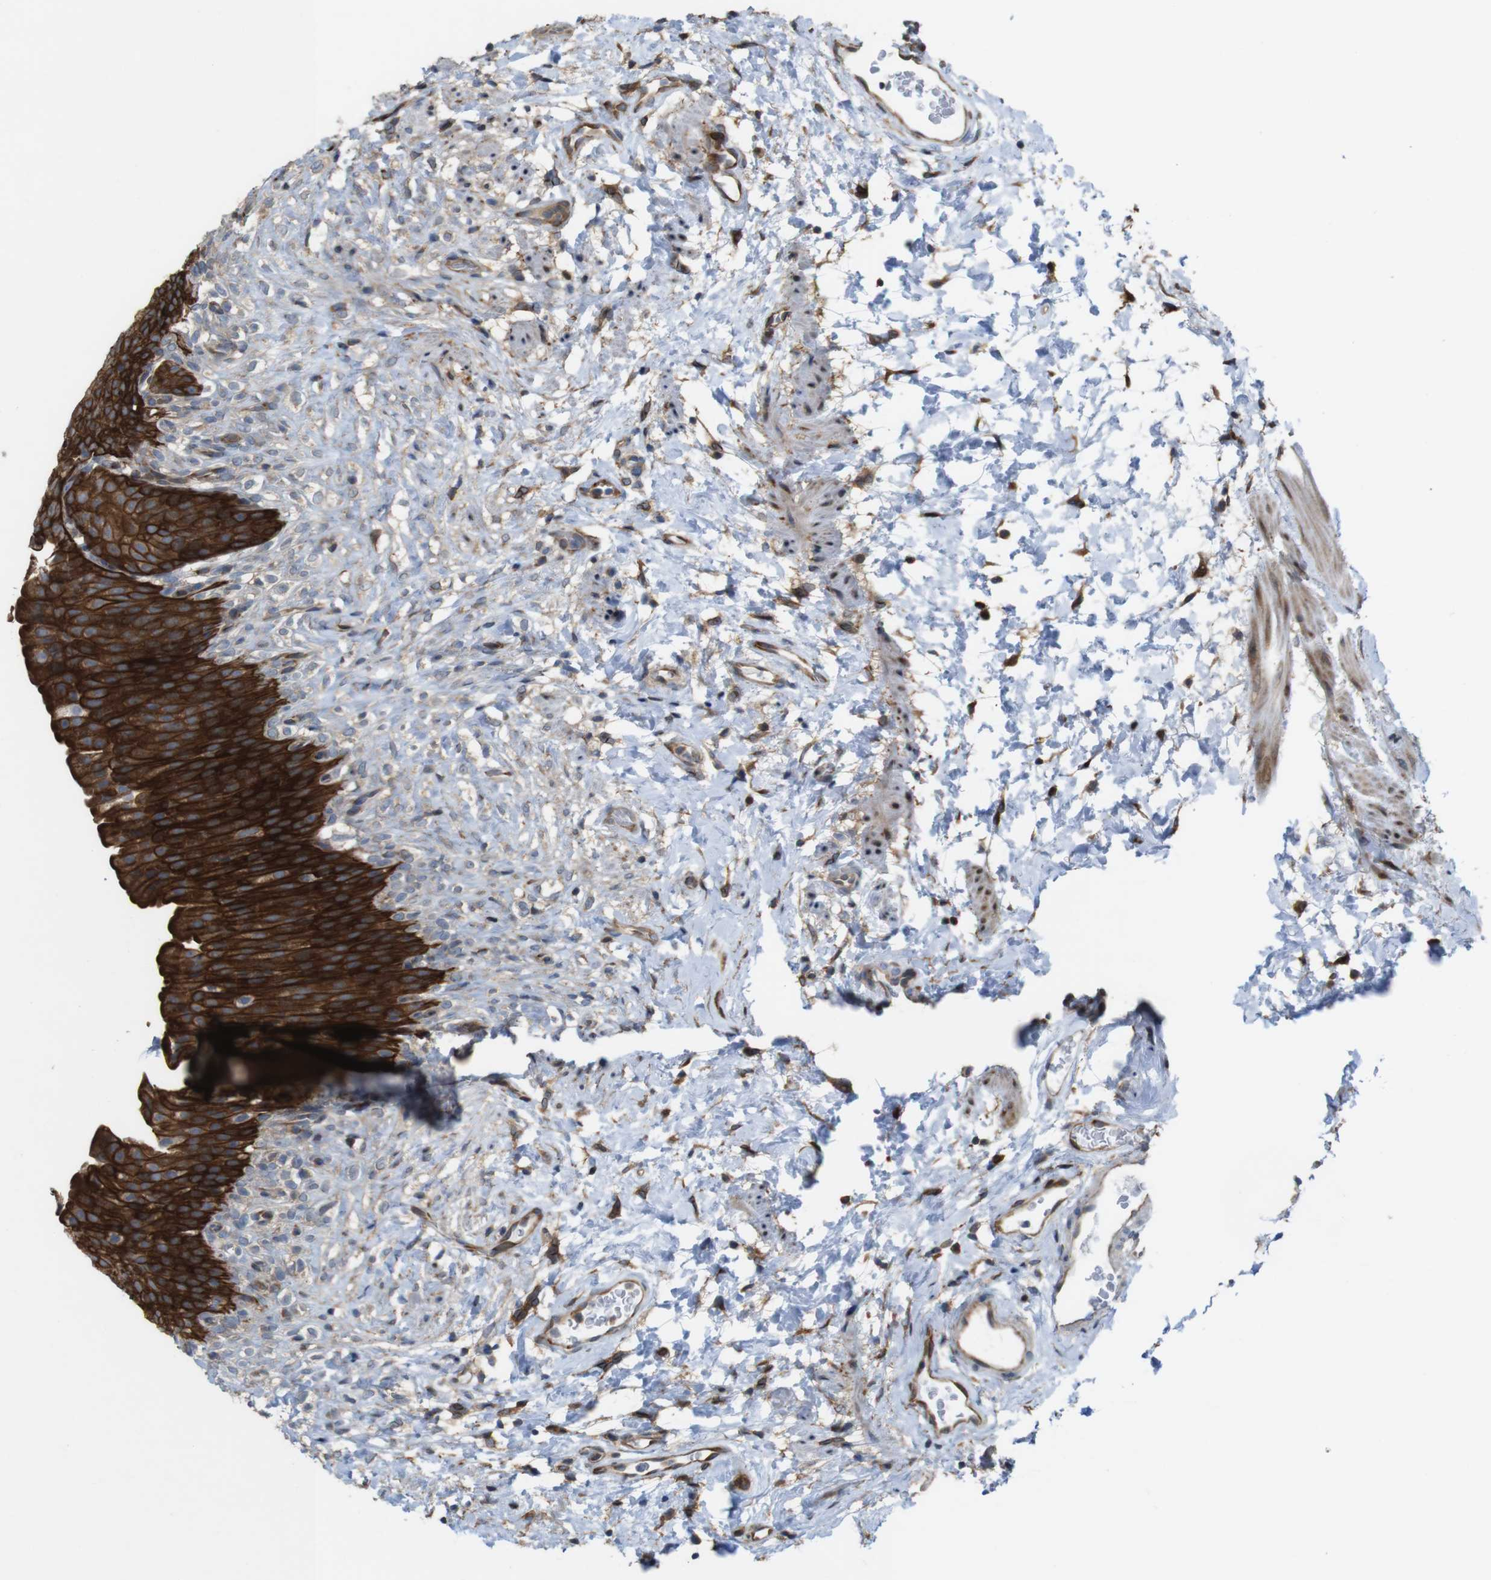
{"staining": {"intensity": "strong", "quantity": ">75%", "location": "cytoplasmic/membranous"}, "tissue": "urinary bladder", "cell_type": "Urothelial cells", "image_type": "normal", "snomed": [{"axis": "morphology", "description": "Normal tissue, NOS"}, {"axis": "topography", "description": "Urinary bladder"}], "caption": "The micrograph displays staining of normal urinary bladder, revealing strong cytoplasmic/membranous protein staining (brown color) within urothelial cells.", "gene": "PCOLCE2", "patient": {"sex": "female", "age": 79}}